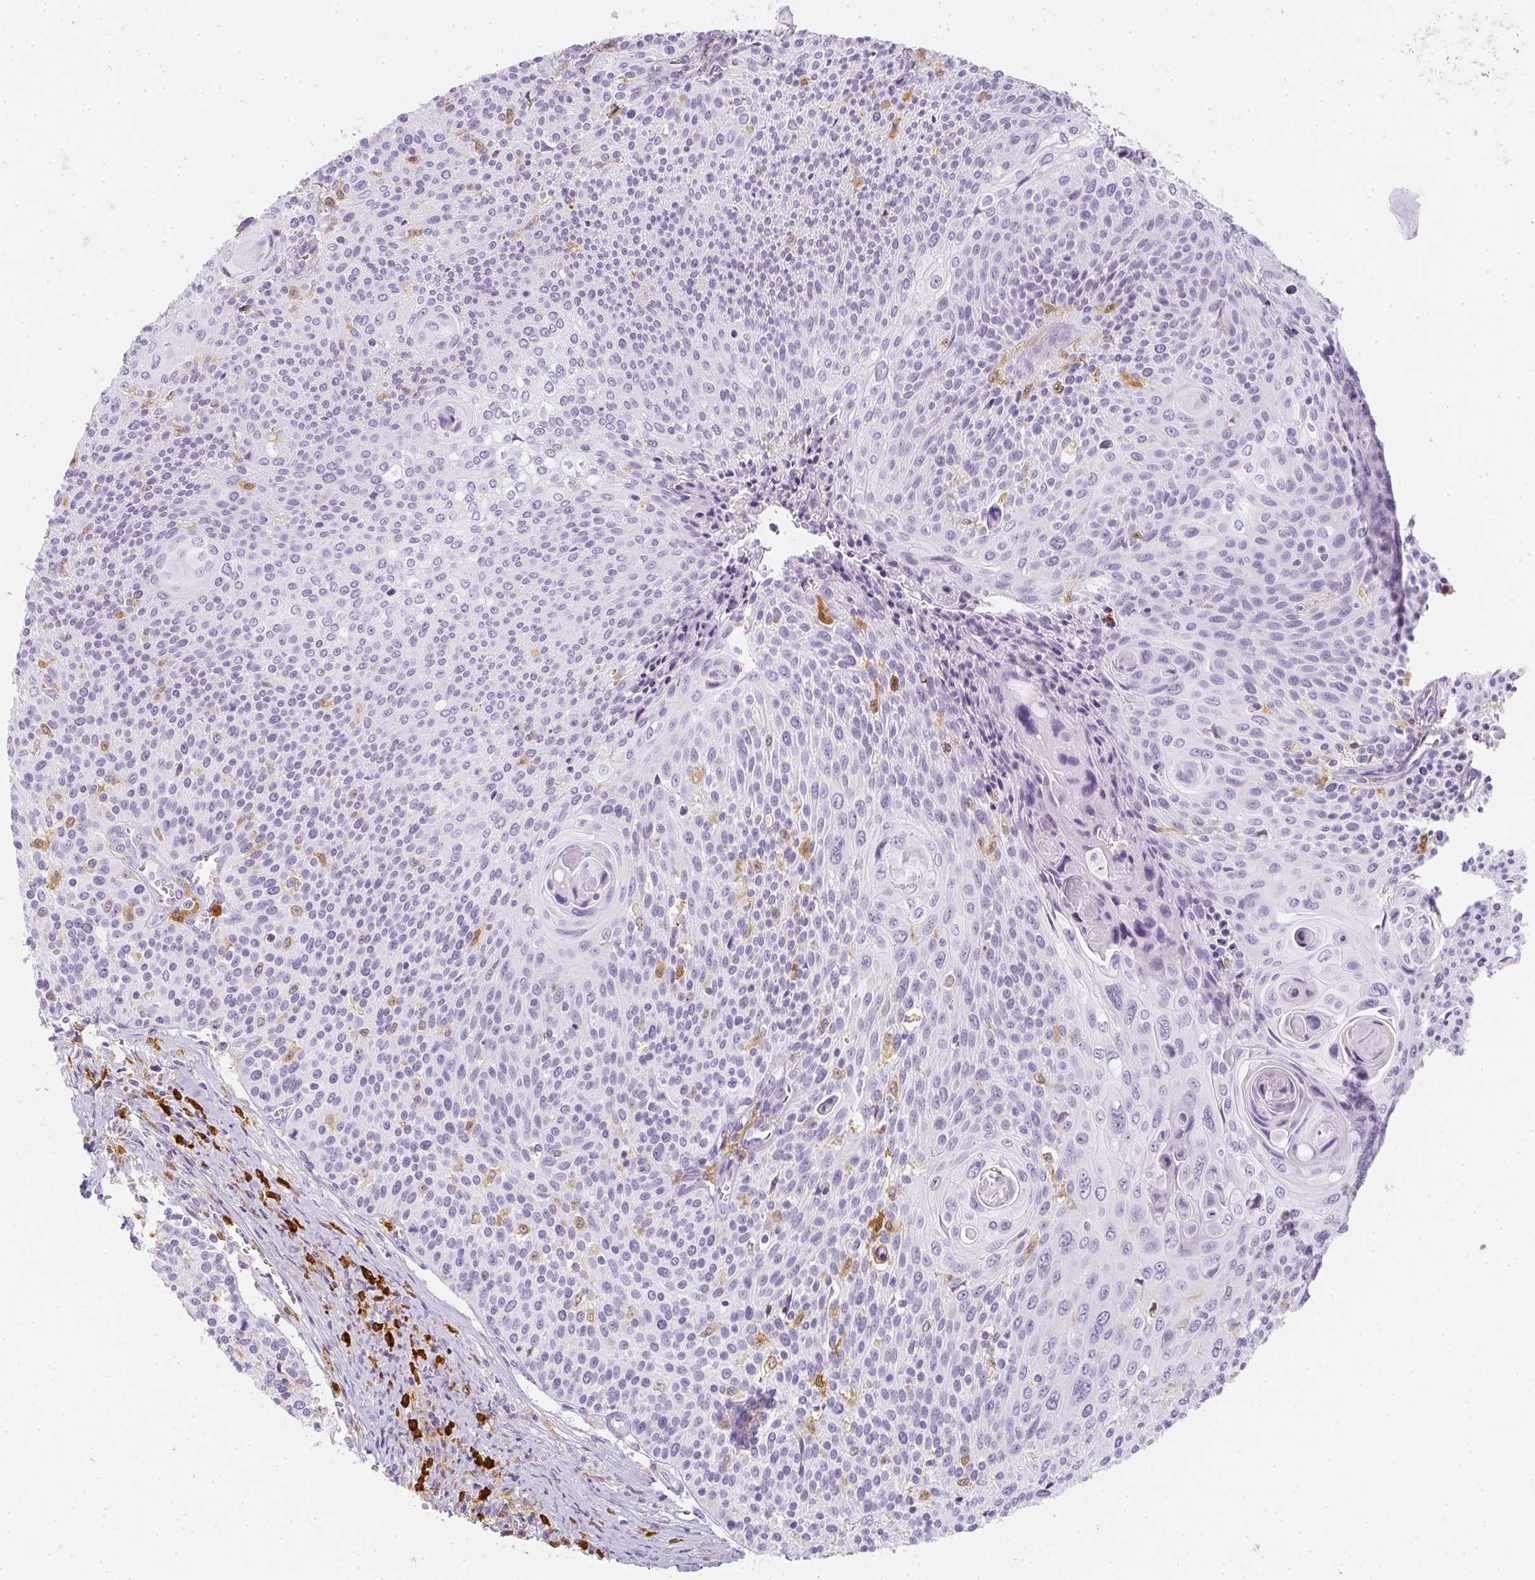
{"staining": {"intensity": "negative", "quantity": "none", "location": "none"}, "tissue": "cervical cancer", "cell_type": "Tumor cells", "image_type": "cancer", "snomed": [{"axis": "morphology", "description": "Squamous cell carcinoma, NOS"}, {"axis": "topography", "description": "Cervix"}], "caption": "This is an IHC image of human squamous cell carcinoma (cervical). There is no staining in tumor cells.", "gene": "HK3", "patient": {"sex": "female", "age": 31}}